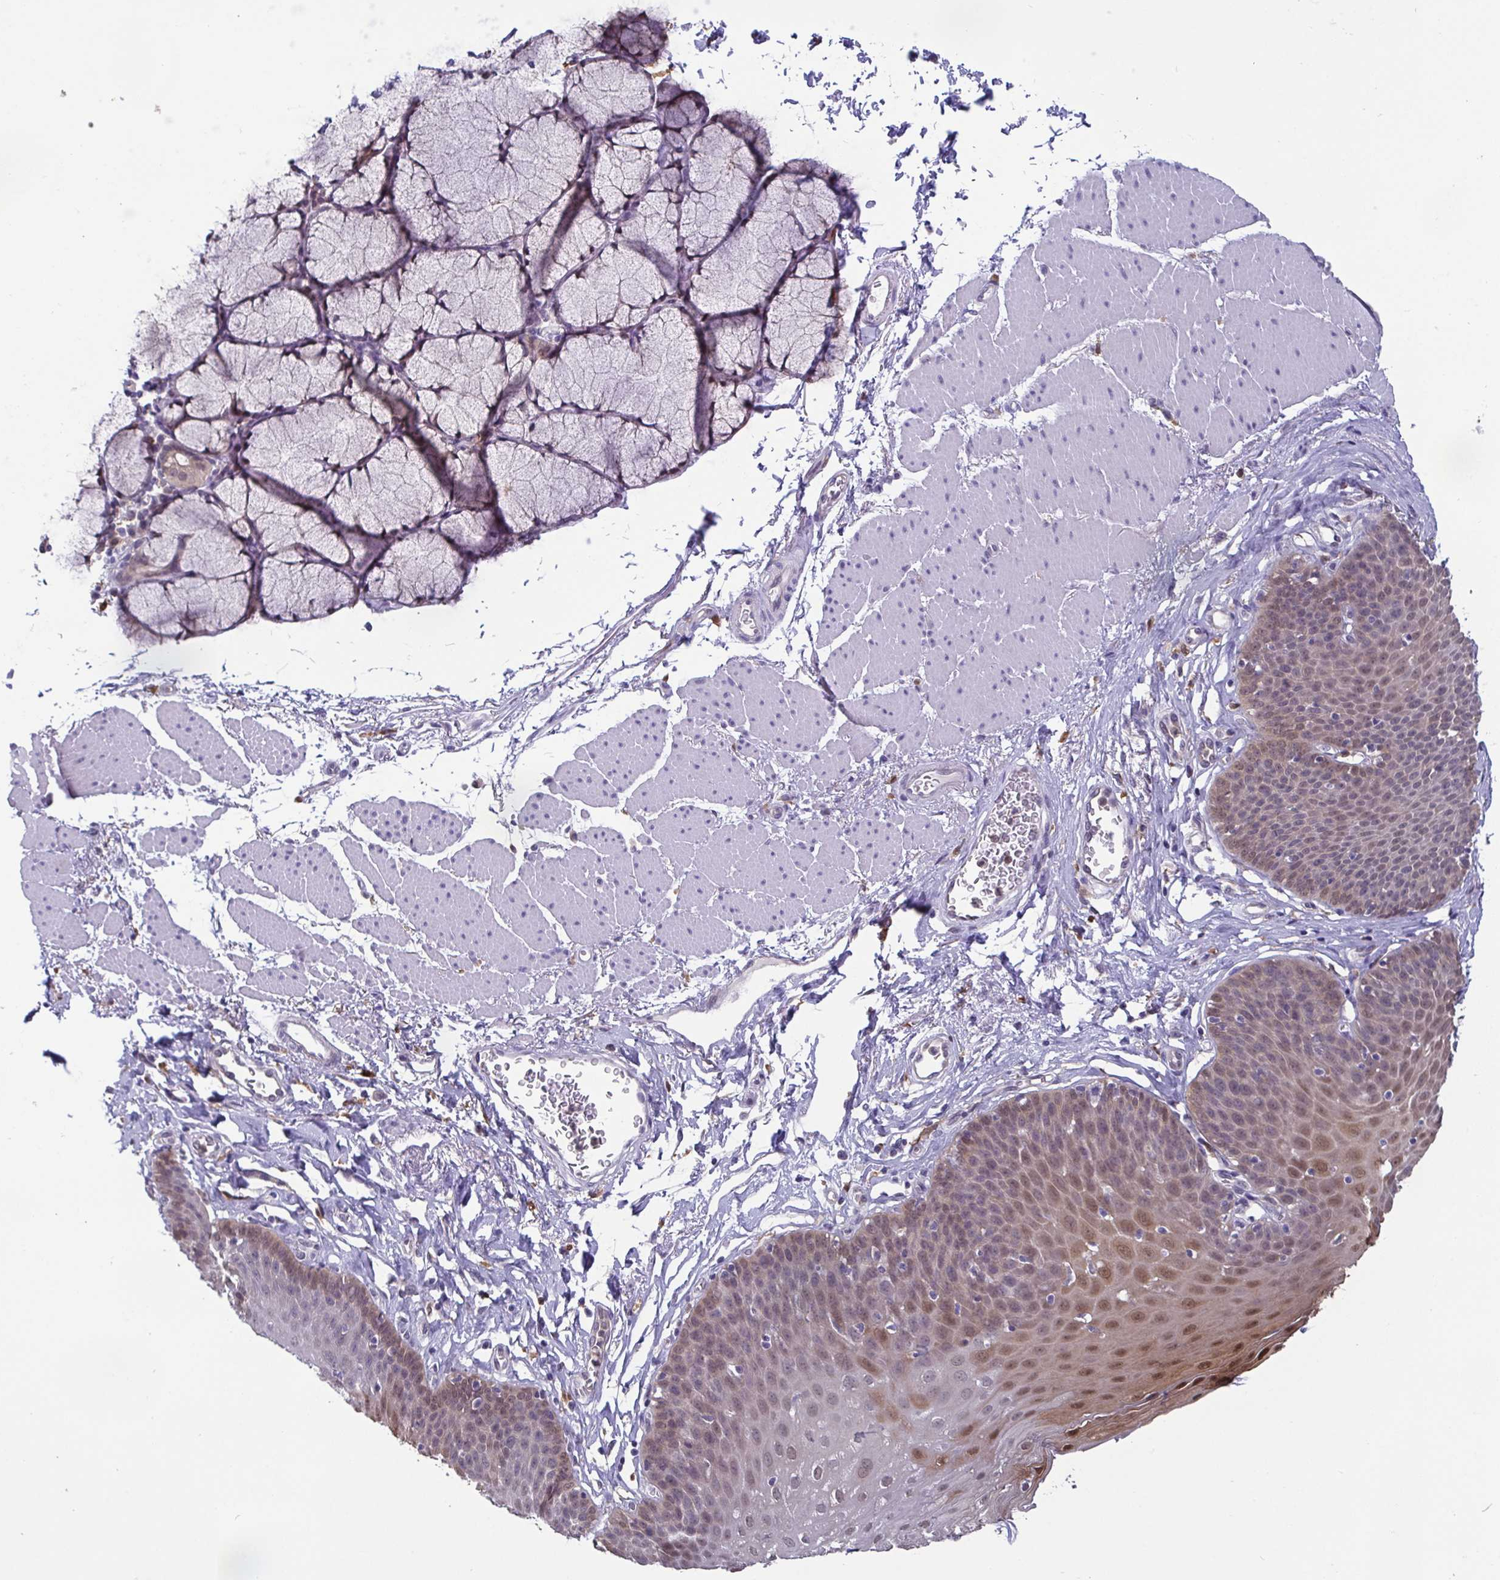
{"staining": {"intensity": "moderate", "quantity": "<25%", "location": "nuclear"}, "tissue": "esophagus", "cell_type": "Squamous epithelial cells", "image_type": "normal", "snomed": [{"axis": "morphology", "description": "Normal tissue, NOS"}, {"axis": "topography", "description": "Esophagus"}], "caption": "Protein analysis of unremarkable esophagus shows moderate nuclear positivity in approximately <25% of squamous epithelial cells.", "gene": "IDH1", "patient": {"sex": "female", "age": 81}}